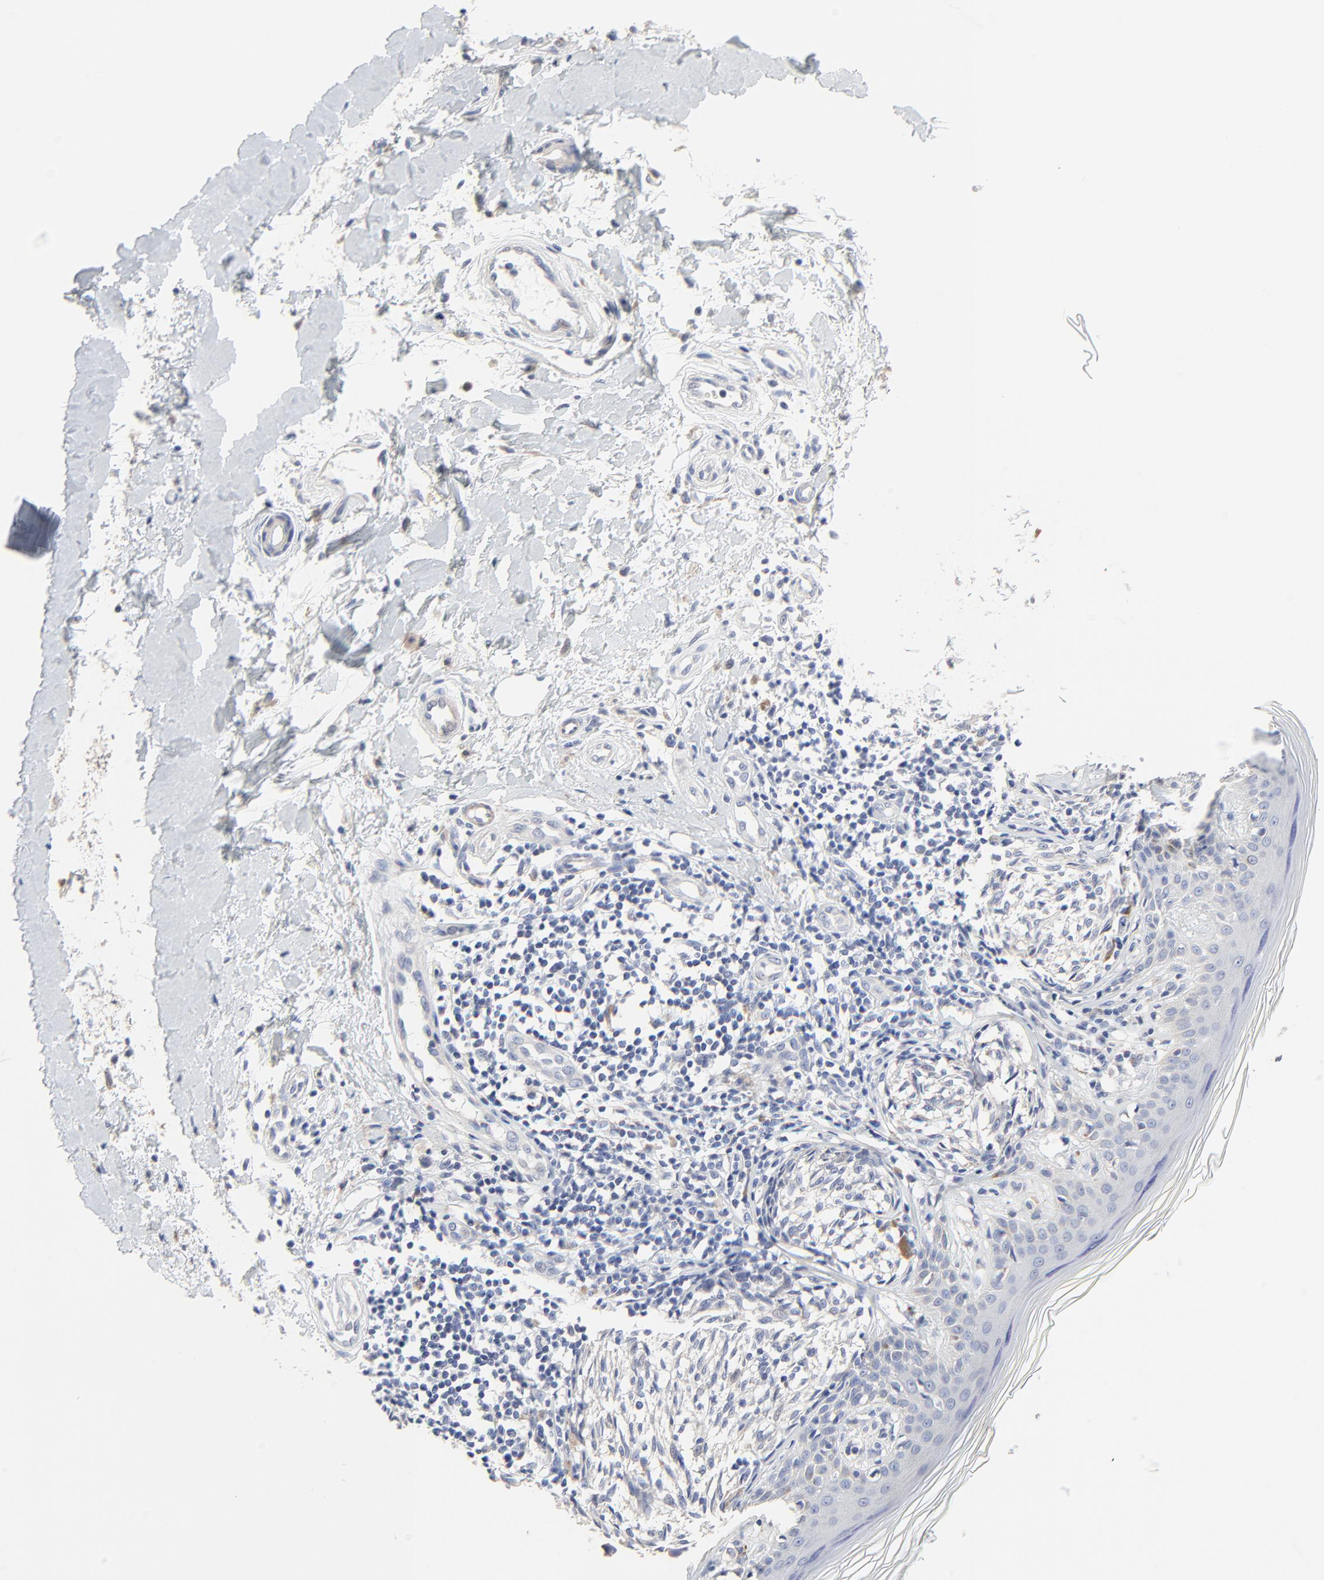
{"staining": {"intensity": "negative", "quantity": "none", "location": "none"}, "tissue": "melanoma", "cell_type": "Tumor cells", "image_type": "cancer", "snomed": [{"axis": "morphology", "description": "Malignant melanoma, NOS"}, {"axis": "topography", "description": "Skin"}], "caption": "This is an immunohistochemistry (IHC) histopathology image of human malignant melanoma. There is no staining in tumor cells.", "gene": "DHRSX", "patient": {"sex": "male", "age": 67}}